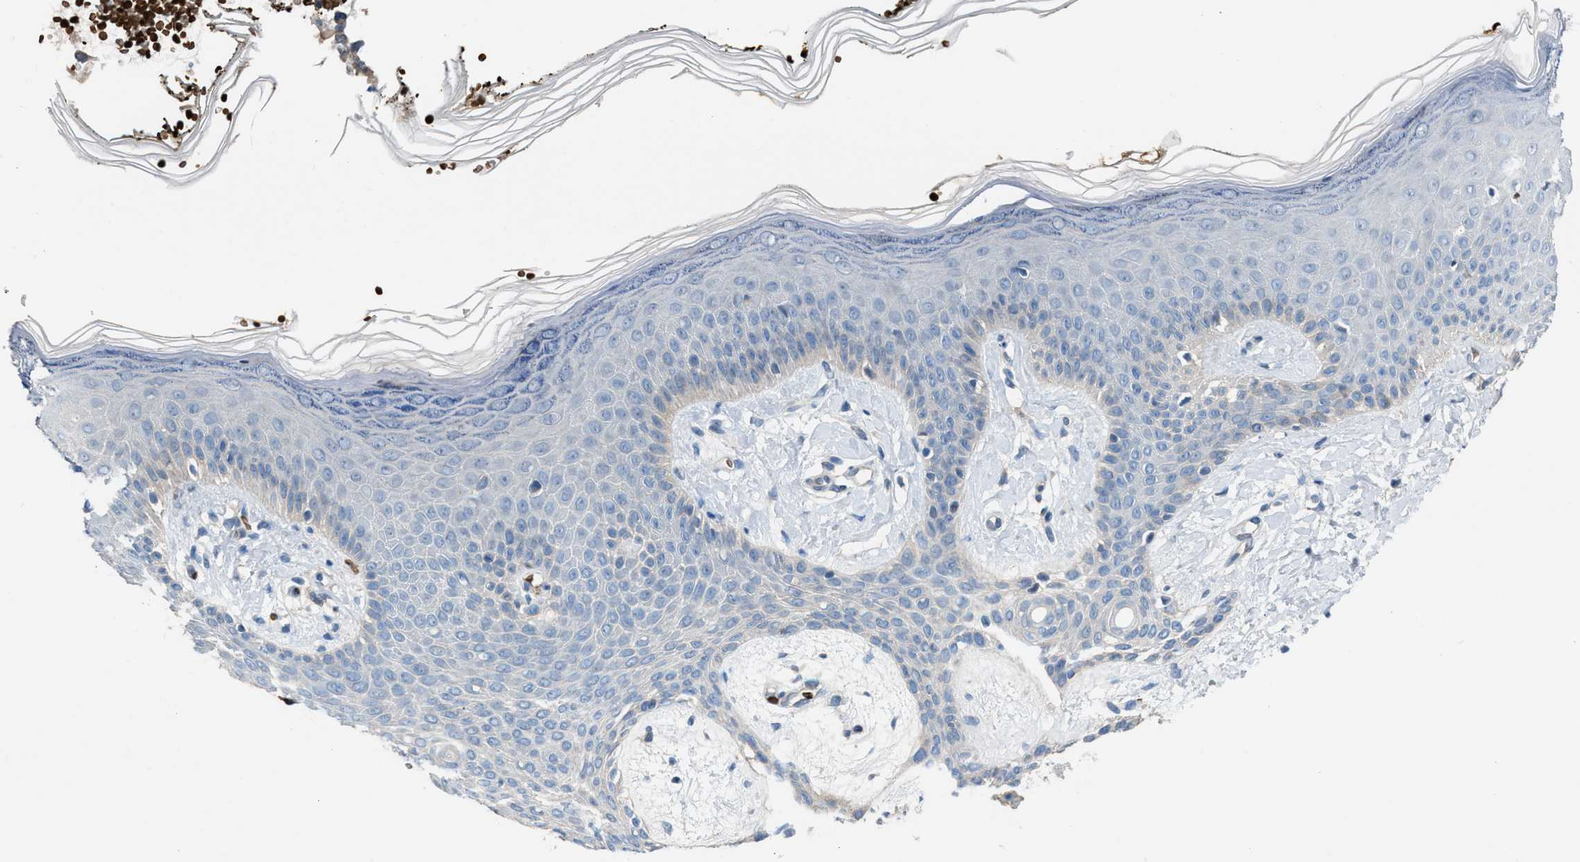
{"staining": {"intensity": "negative", "quantity": "none", "location": "none"}, "tissue": "skin", "cell_type": "Fibroblasts", "image_type": "normal", "snomed": [{"axis": "morphology", "description": "Normal tissue, NOS"}, {"axis": "topography", "description": "Skin"}, {"axis": "topography", "description": "Peripheral nerve tissue"}], "caption": "DAB (3,3'-diaminobenzidine) immunohistochemical staining of normal human skin shows no significant expression in fibroblasts. Nuclei are stained in blue.", "gene": "CFAP77", "patient": {"sex": "male", "age": 24}}